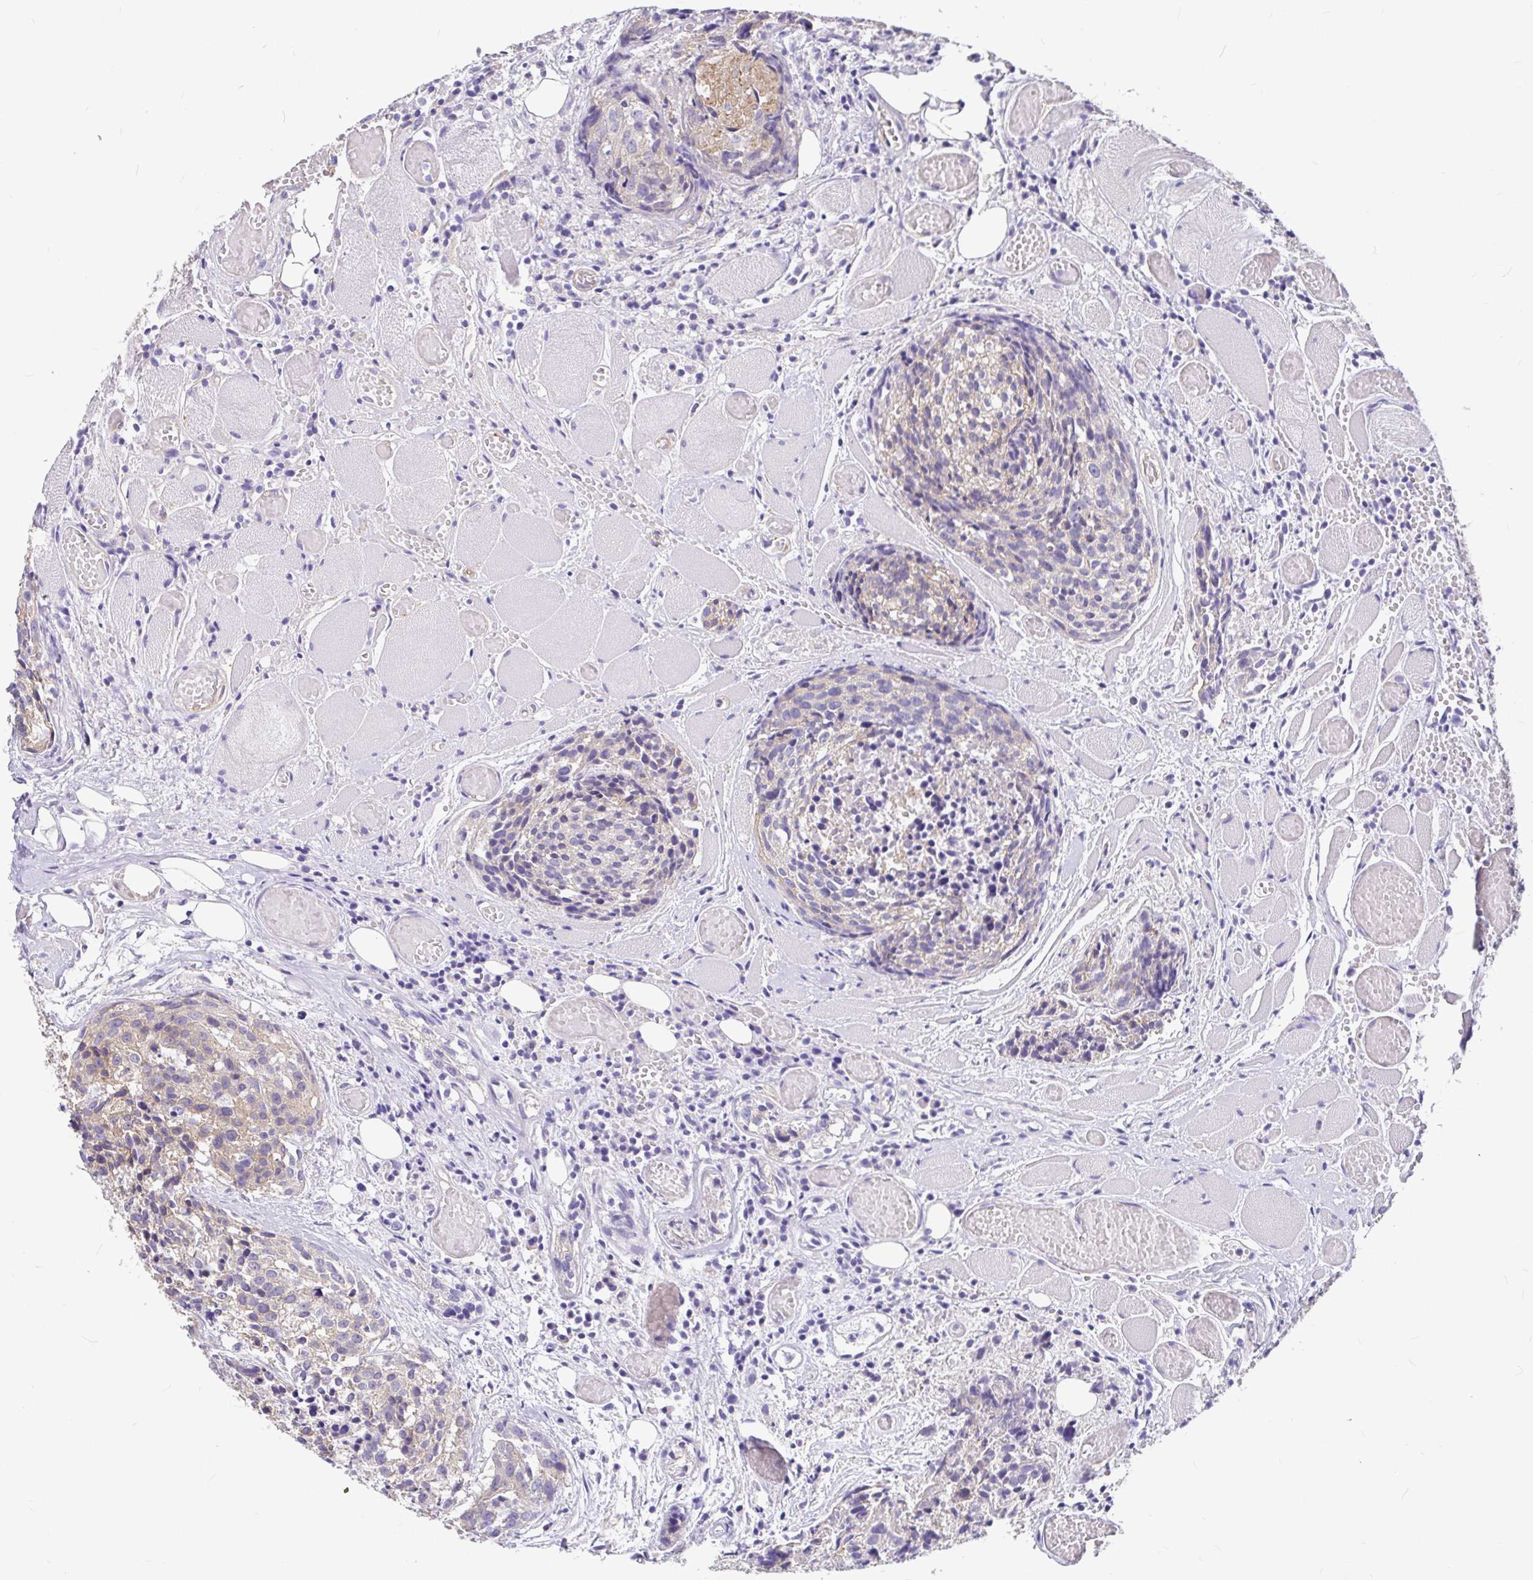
{"staining": {"intensity": "moderate", "quantity": "25%-75%", "location": "cytoplasmic/membranous"}, "tissue": "head and neck cancer", "cell_type": "Tumor cells", "image_type": "cancer", "snomed": [{"axis": "morphology", "description": "Squamous cell carcinoma, NOS"}, {"axis": "topography", "description": "Oral tissue"}, {"axis": "topography", "description": "Head-Neck"}], "caption": "Moderate cytoplasmic/membranous expression is seen in approximately 25%-75% of tumor cells in head and neck cancer (squamous cell carcinoma).", "gene": "MYO1B", "patient": {"sex": "male", "age": 64}}